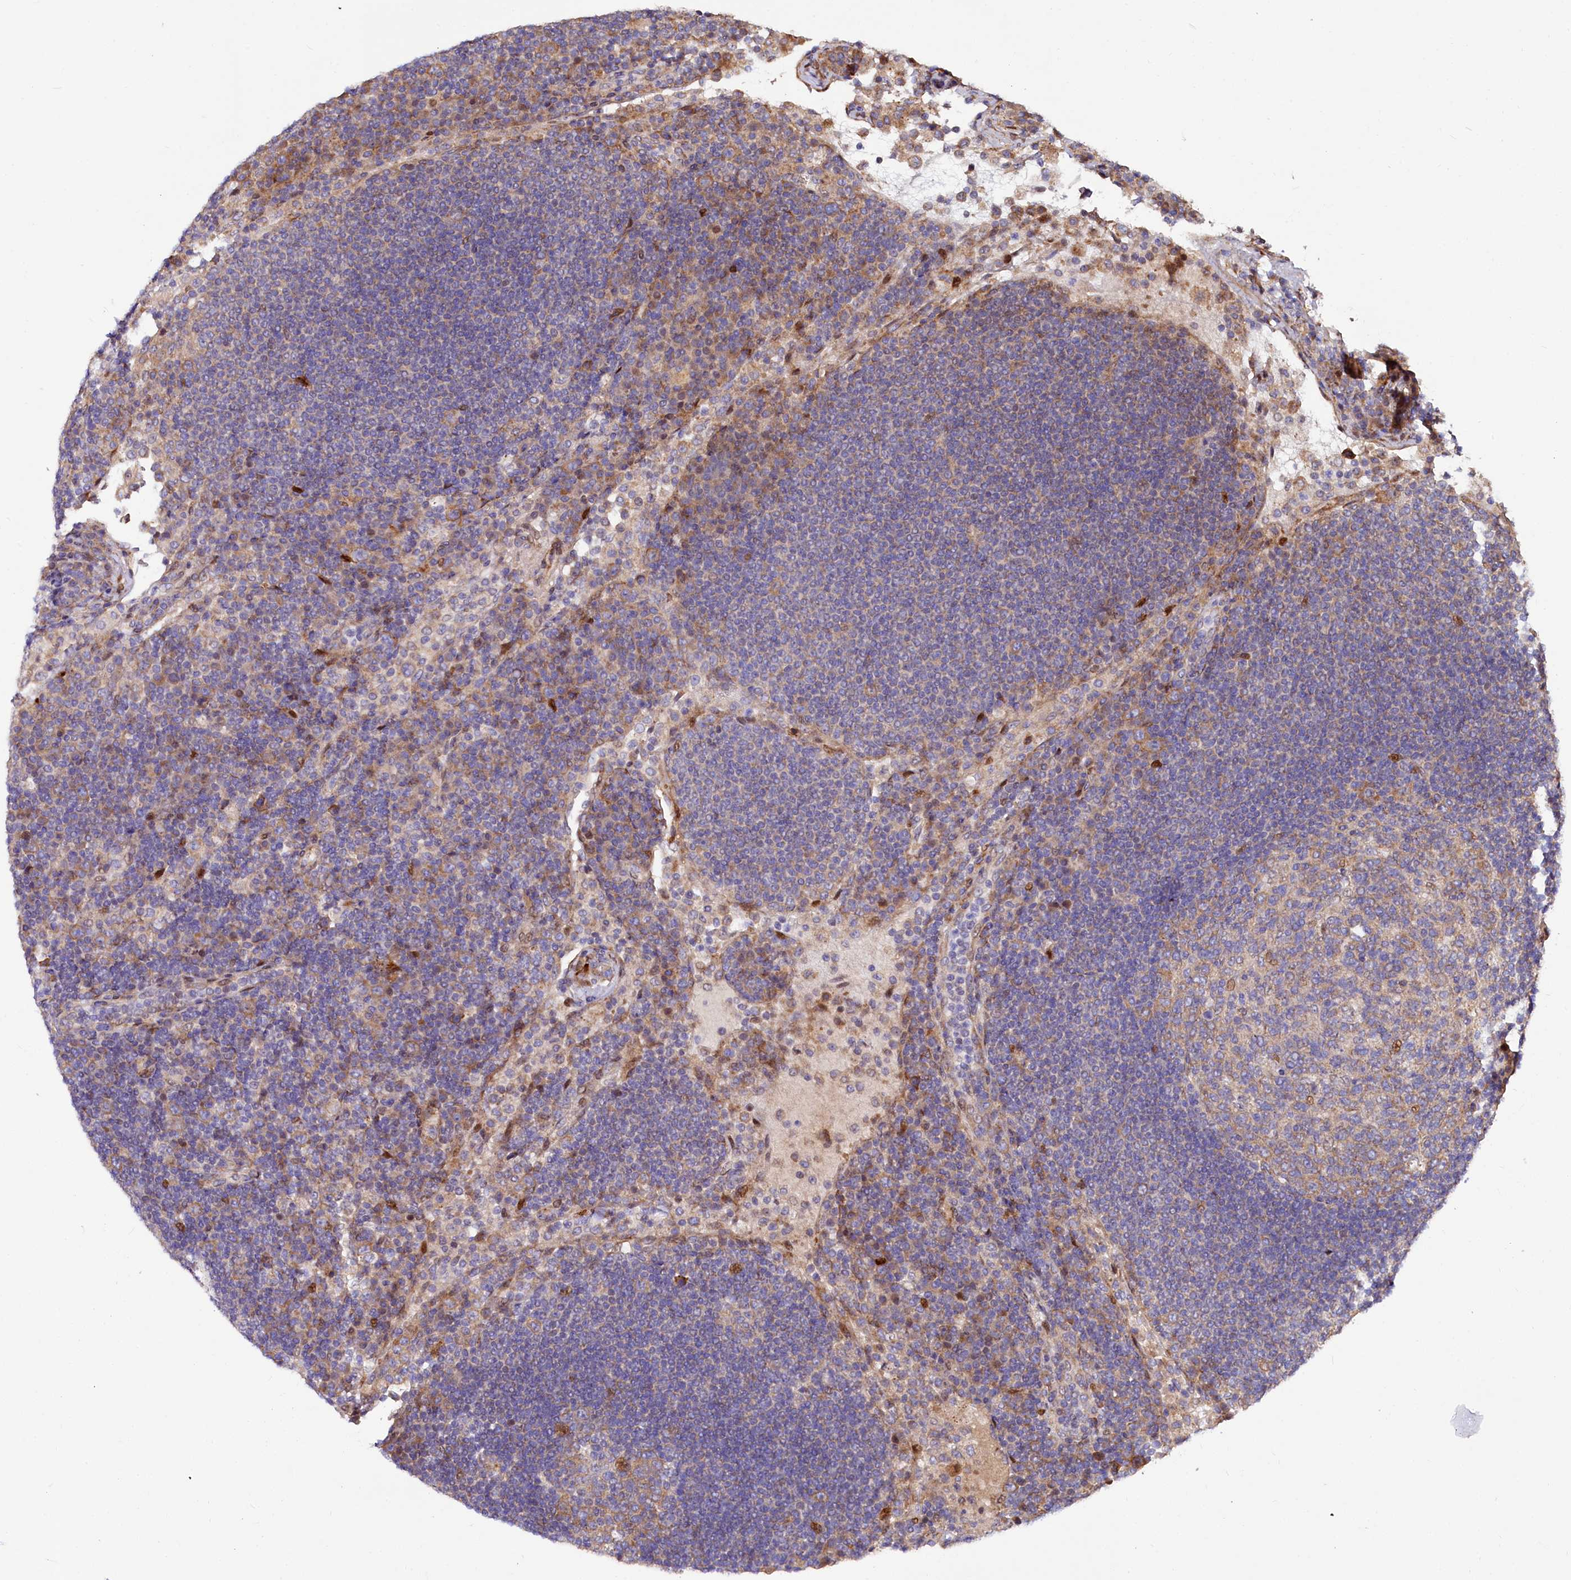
{"staining": {"intensity": "weak", "quantity": "<25%", "location": "cytoplasmic/membranous"}, "tissue": "lymph node", "cell_type": "Germinal center cells", "image_type": "normal", "snomed": [{"axis": "morphology", "description": "Normal tissue, NOS"}, {"axis": "topography", "description": "Lymph node"}], "caption": "This histopathology image is of unremarkable lymph node stained with immunohistochemistry (IHC) to label a protein in brown with the nuclei are counter-stained blue. There is no positivity in germinal center cells. (DAB (3,3'-diaminobenzidine) immunohistochemistry (IHC), high magnification).", "gene": "PDZRN3", "patient": {"sex": "female", "age": 53}}